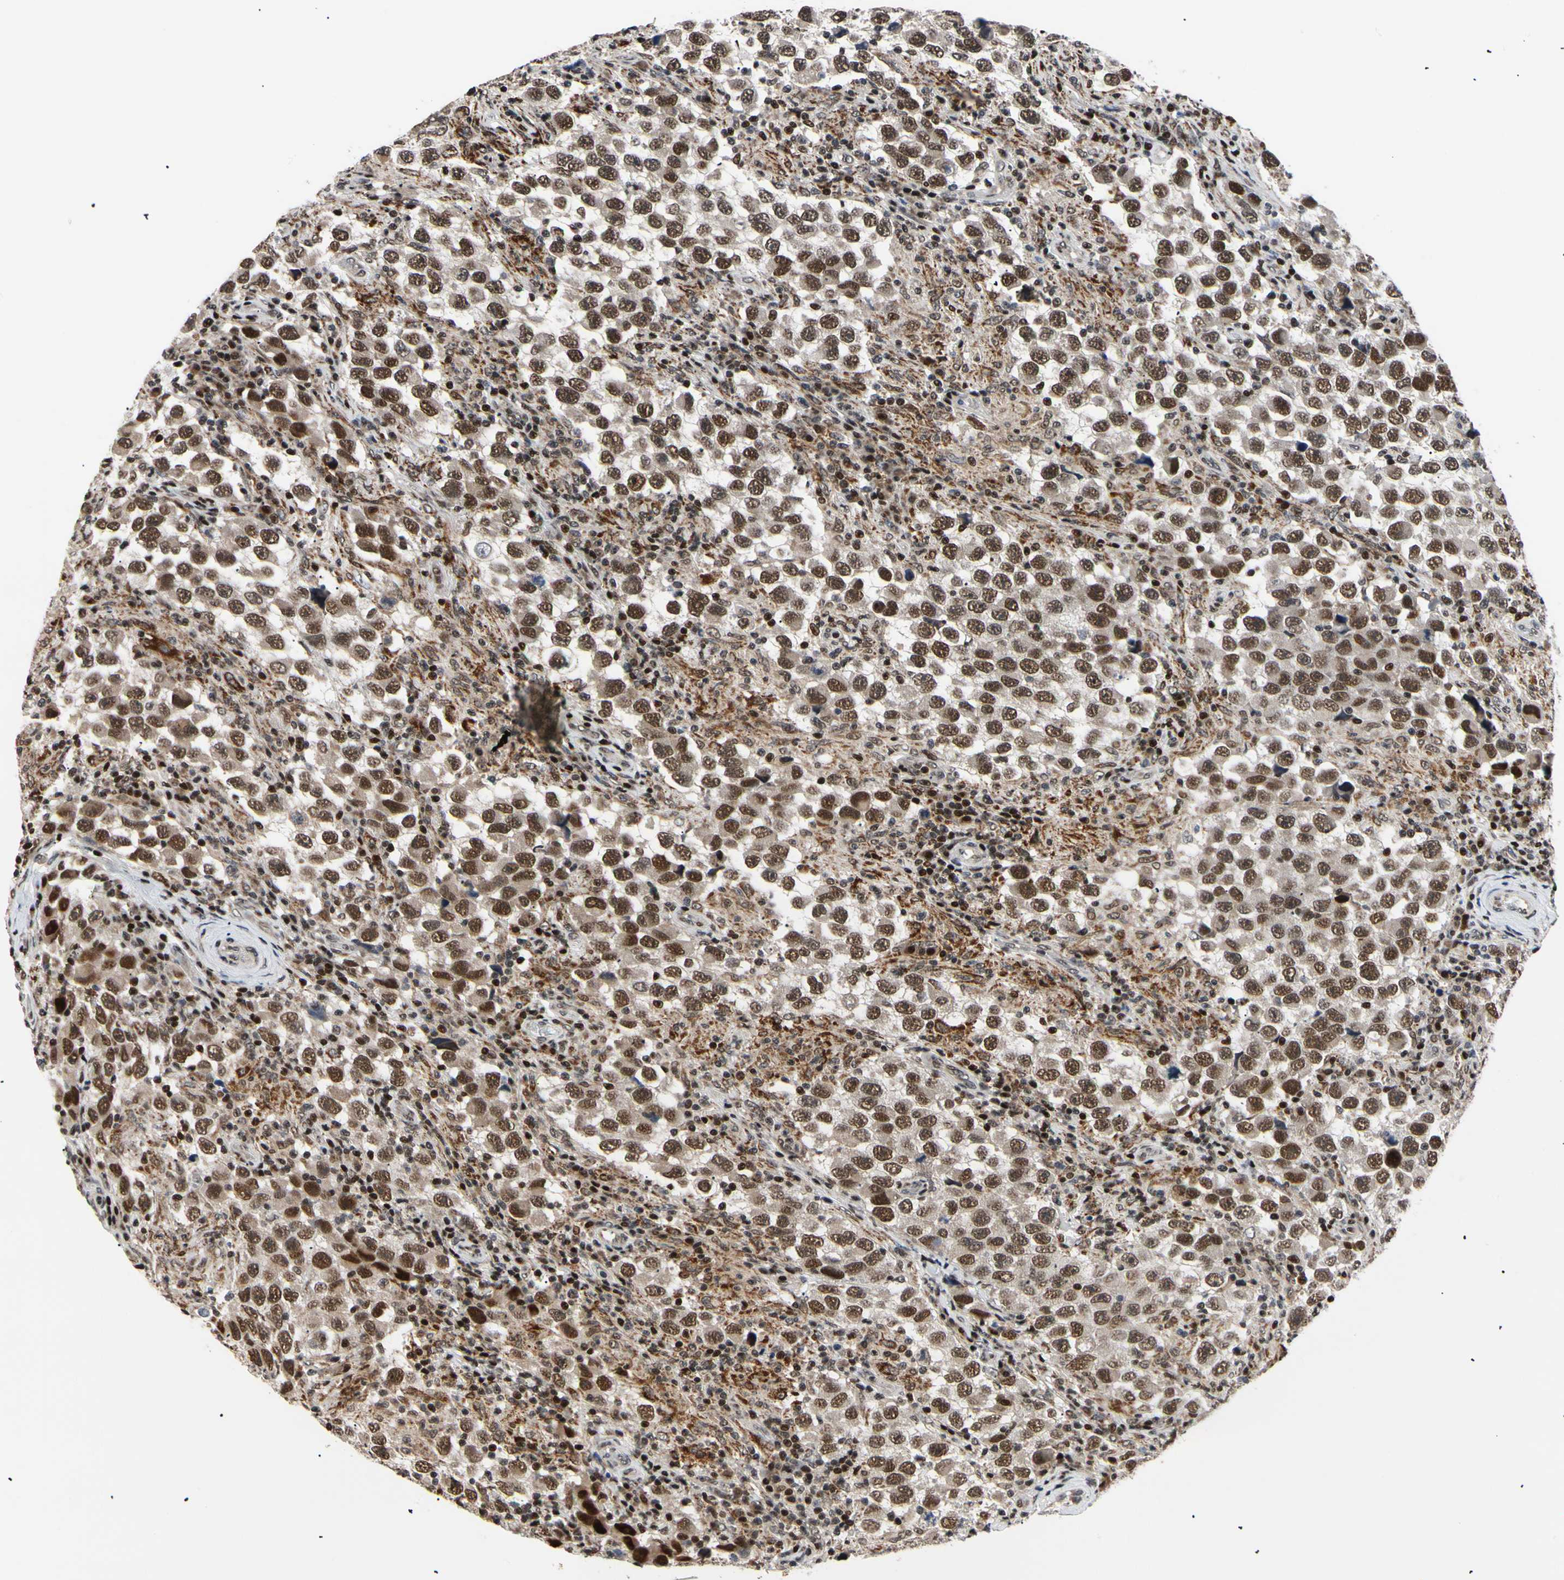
{"staining": {"intensity": "strong", "quantity": ">75%", "location": "nuclear"}, "tissue": "testis cancer", "cell_type": "Tumor cells", "image_type": "cancer", "snomed": [{"axis": "morphology", "description": "Carcinoma, Embryonal, NOS"}, {"axis": "topography", "description": "Testis"}], "caption": "A micrograph showing strong nuclear positivity in about >75% of tumor cells in embryonal carcinoma (testis), as visualized by brown immunohistochemical staining.", "gene": "E2F1", "patient": {"sex": "male", "age": 21}}